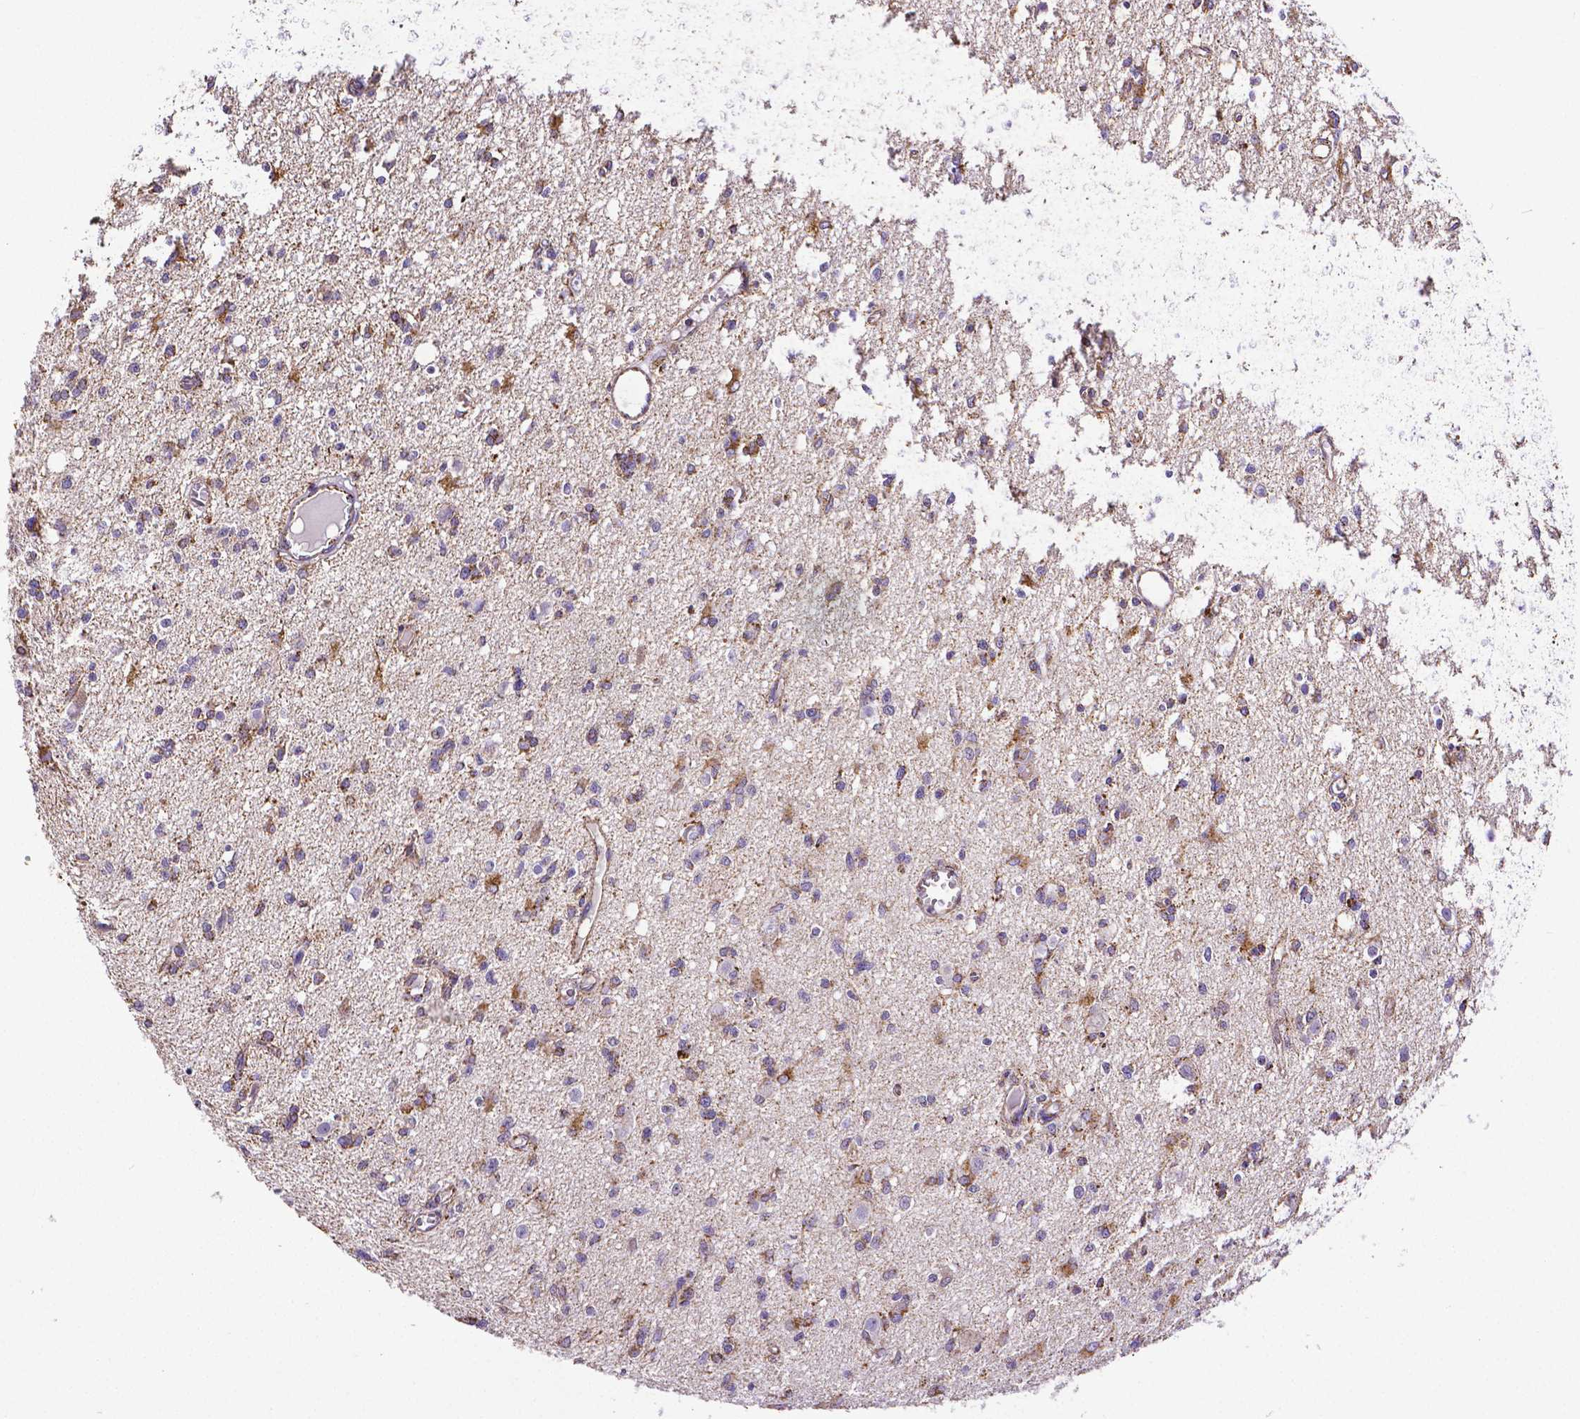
{"staining": {"intensity": "moderate", "quantity": "<25%", "location": "cytoplasmic/membranous"}, "tissue": "glioma", "cell_type": "Tumor cells", "image_type": "cancer", "snomed": [{"axis": "morphology", "description": "Glioma, malignant, Low grade"}, {"axis": "topography", "description": "Brain"}], "caption": "Immunohistochemical staining of human malignant glioma (low-grade) shows moderate cytoplasmic/membranous protein positivity in approximately <25% of tumor cells.", "gene": "MACC1", "patient": {"sex": "male", "age": 64}}